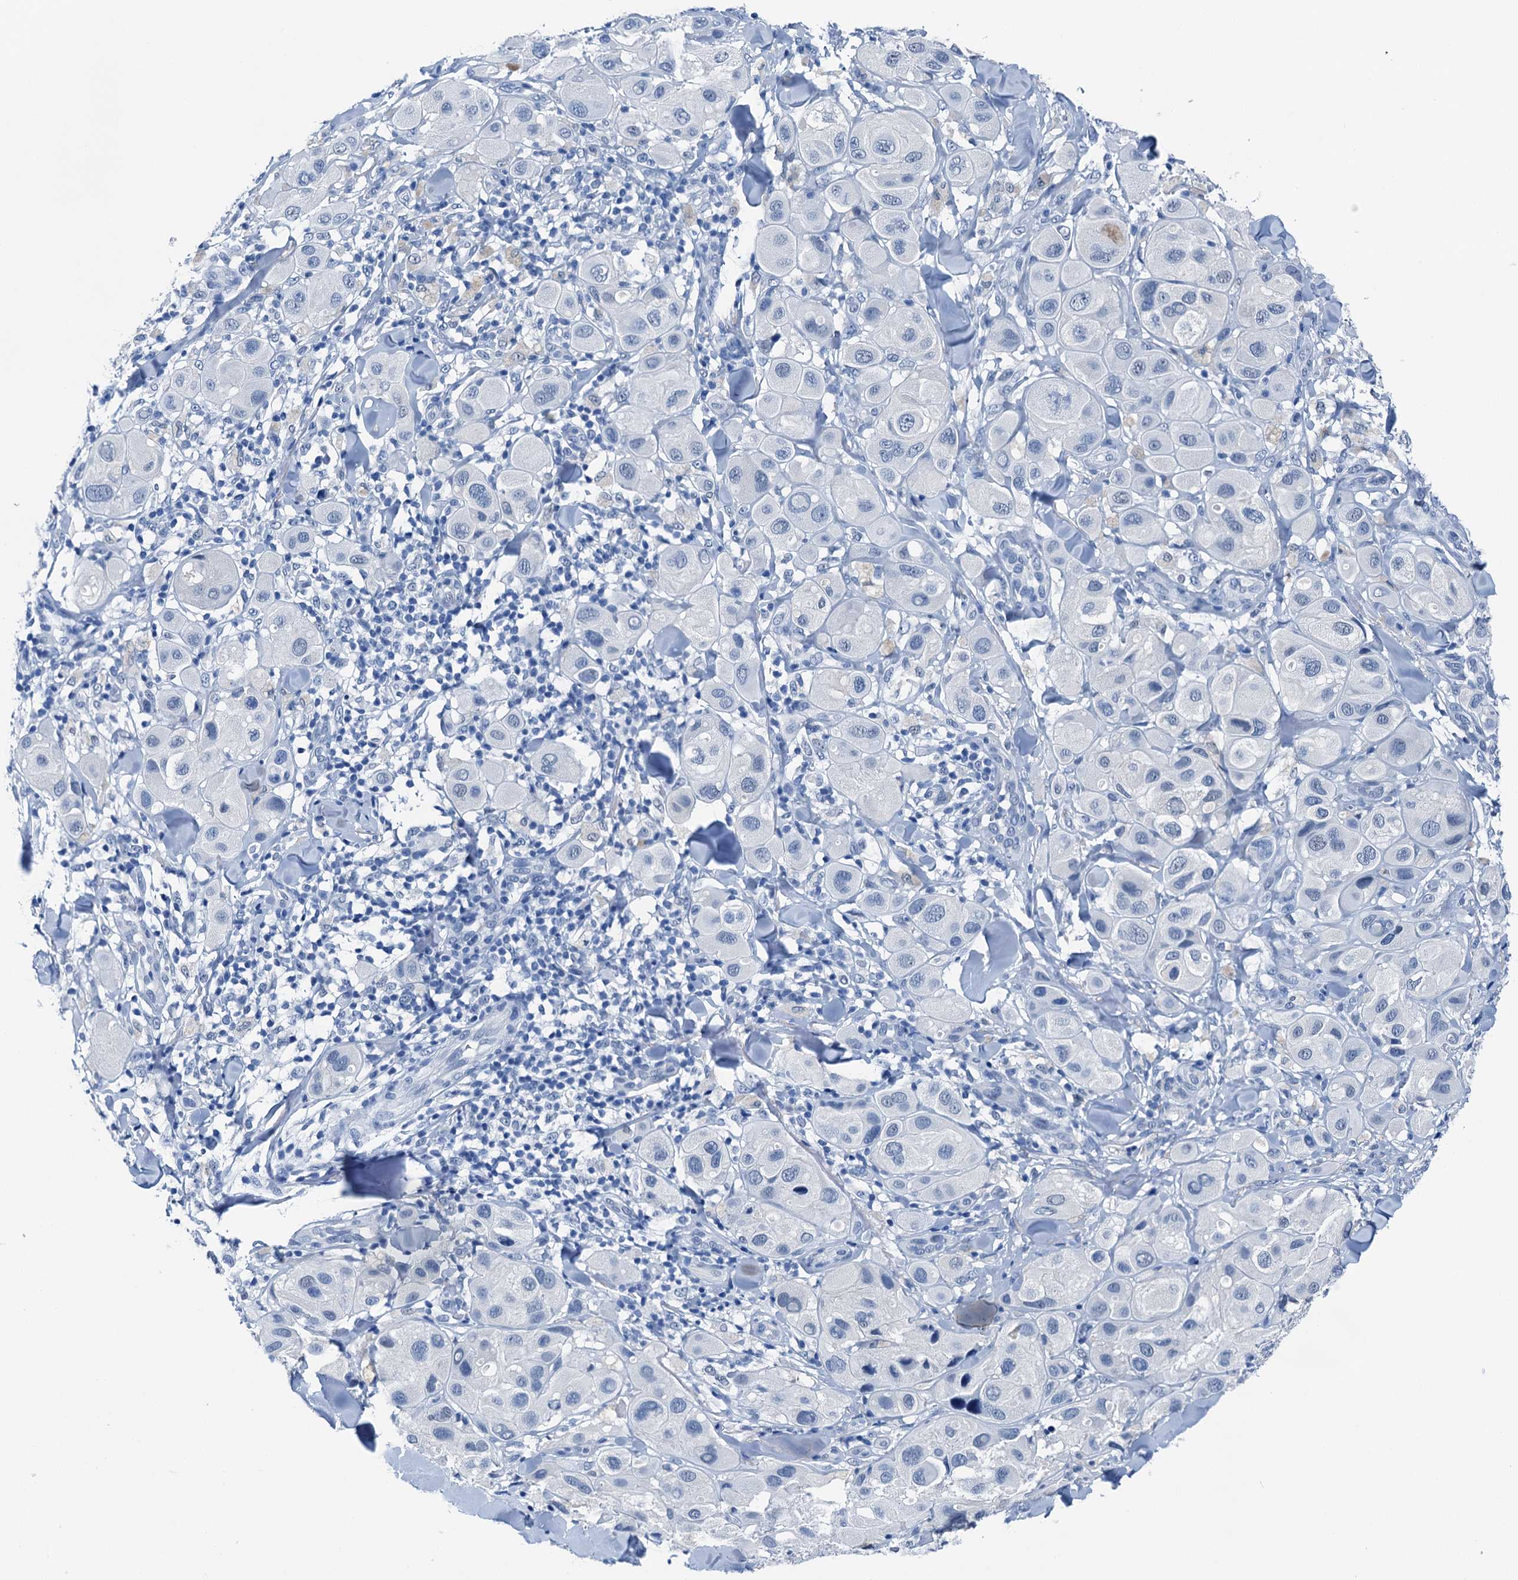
{"staining": {"intensity": "negative", "quantity": "none", "location": "none"}, "tissue": "melanoma", "cell_type": "Tumor cells", "image_type": "cancer", "snomed": [{"axis": "morphology", "description": "Malignant melanoma, Metastatic site"}, {"axis": "topography", "description": "Skin"}], "caption": "IHC histopathology image of melanoma stained for a protein (brown), which exhibits no positivity in tumor cells.", "gene": "CBLN3", "patient": {"sex": "male", "age": 41}}